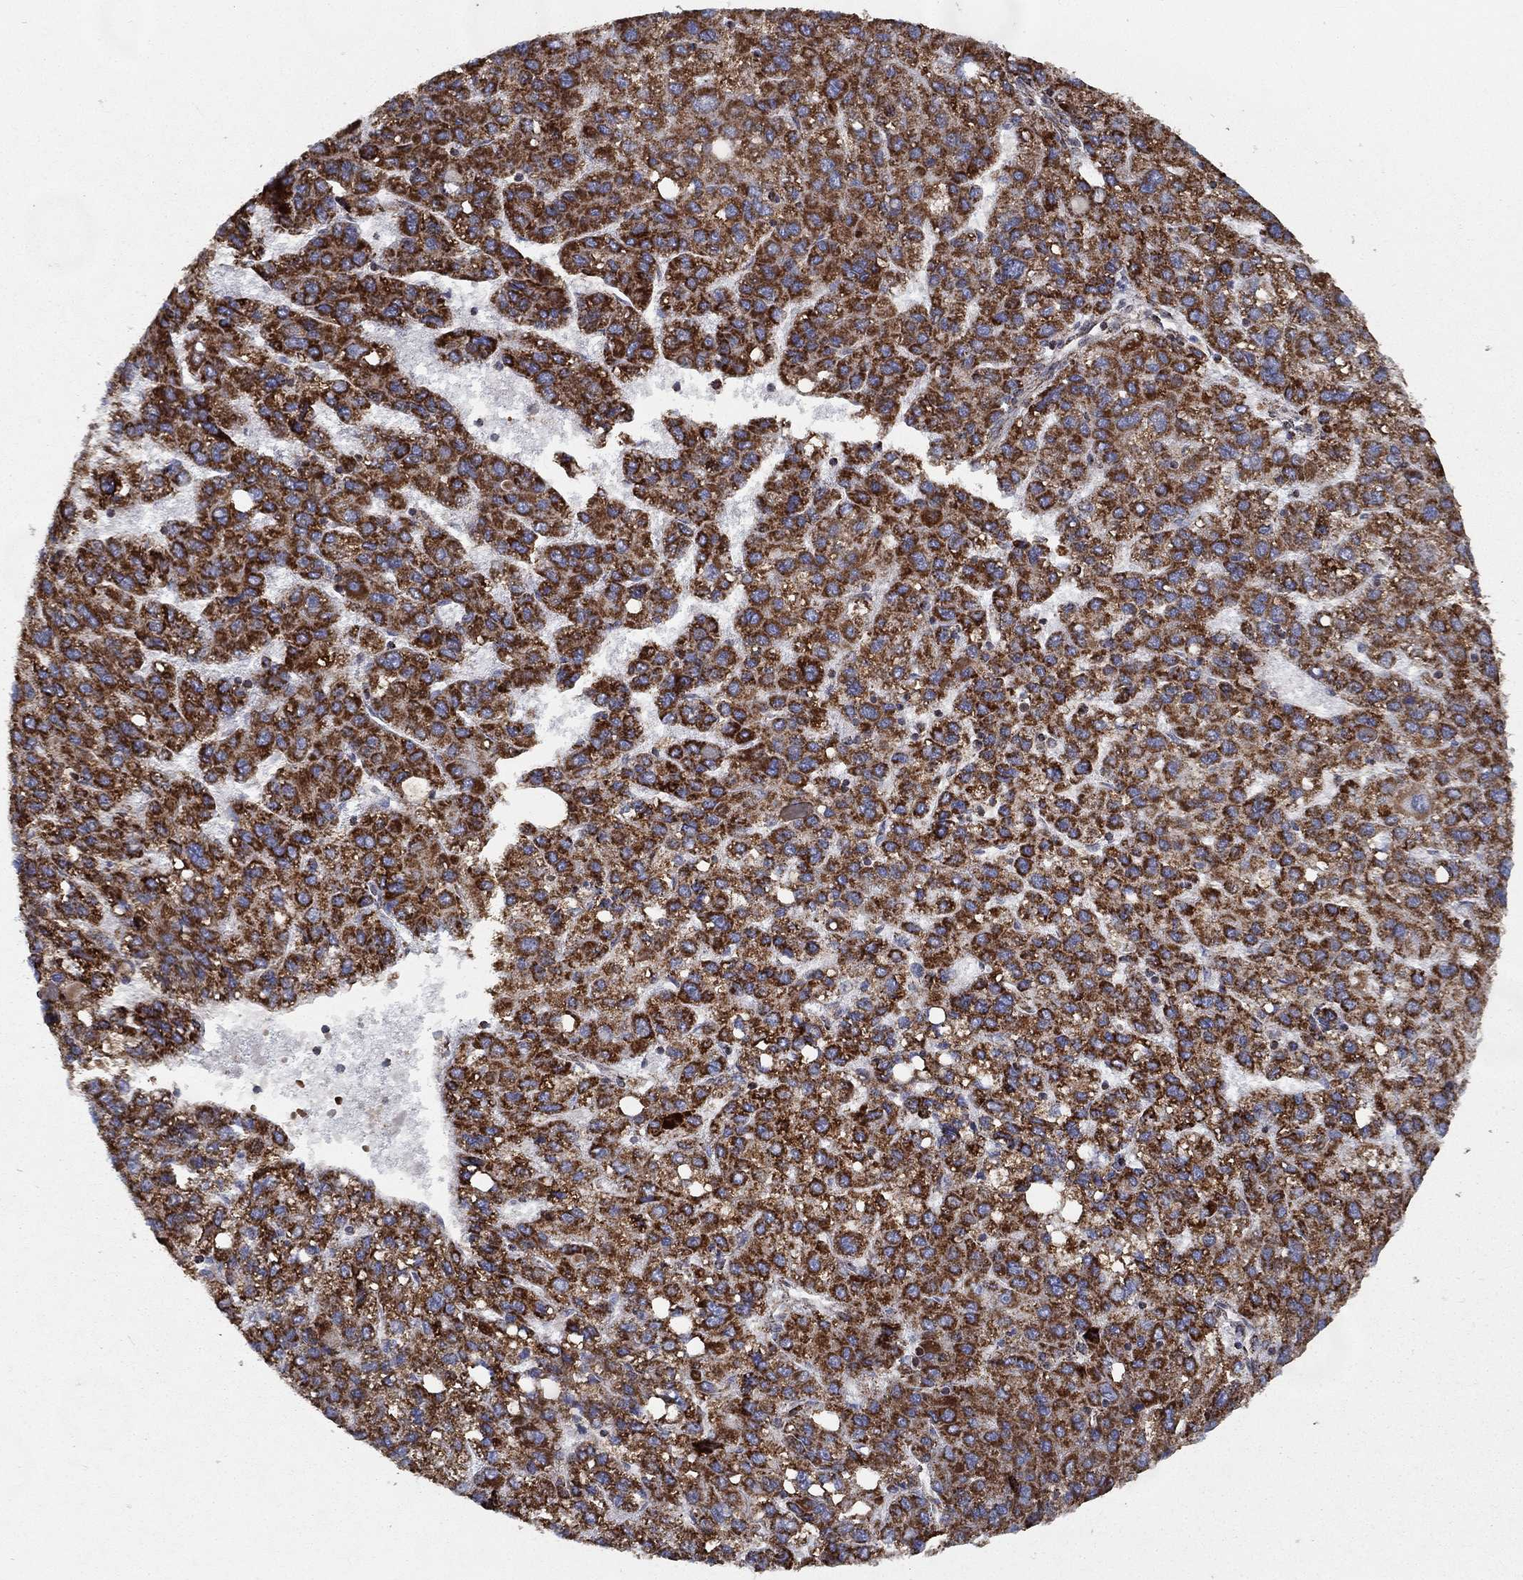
{"staining": {"intensity": "strong", "quantity": ">75%", "location": "cytoplasmic/membranous"}, "tissue": "liver cancer", "cell_type": "Tumor cells", "image_type": "cancer", "snomed": [{"axis": "morphology", "description": "Carcinoma, Hepatocellular, NOS"}, {"axis": "topography", "description": "Liver"}], "caption": "IHC histopathology image of hepatocellular carcinoma (liver) stained for a protein (brown), which exhibits high levels of strong cytoplasmic/membranous positivity in approximately >75% of tumor cells.", "gene": "MT-CYB", "patient": {"sex": "female", "age": 82}}